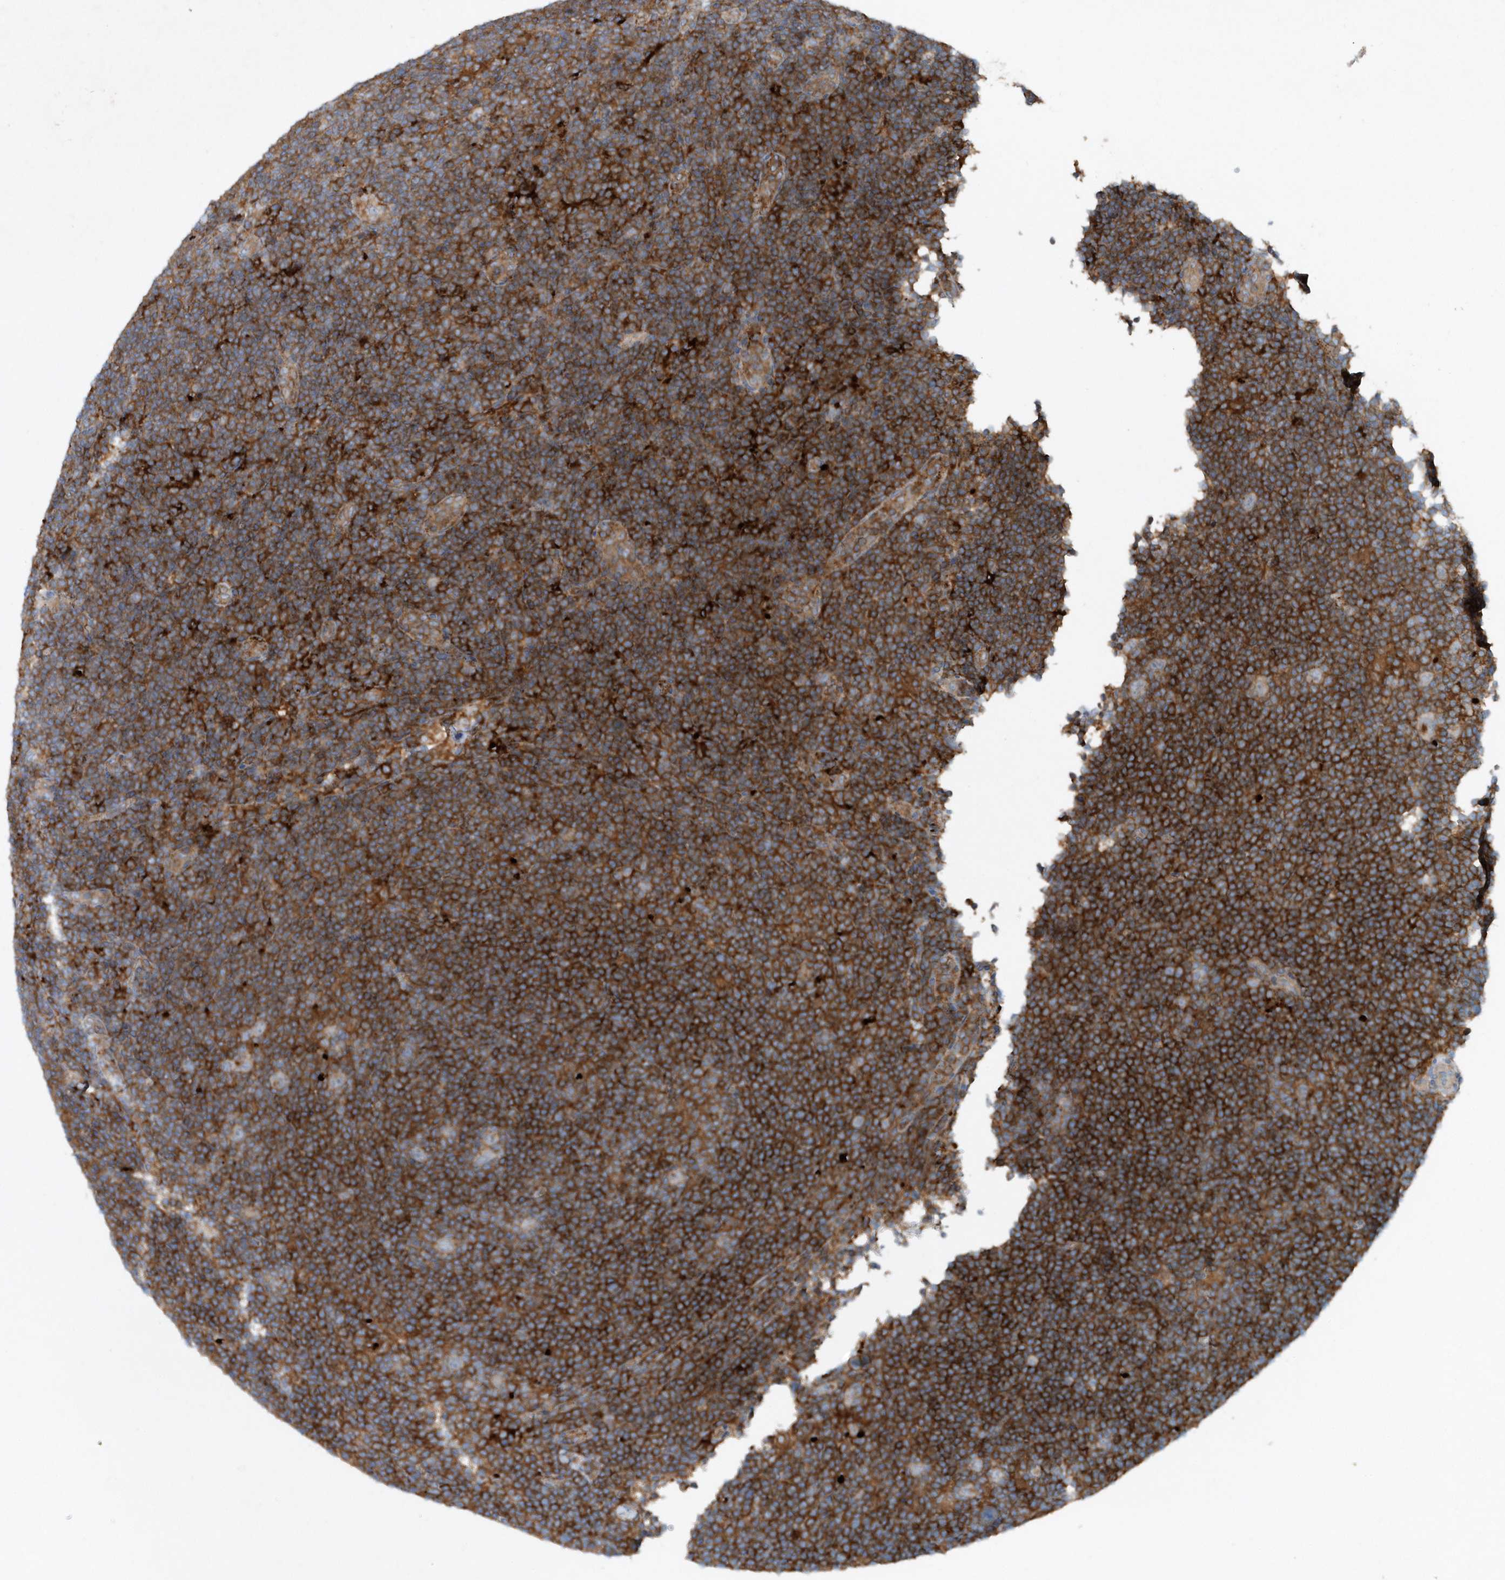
{"staining": {"intensity": "negative", "quantity": "none", "location": "none"}, "tissue": "lymphoma", "cell_type": "Tumor cells", "image_type": "cancer", "snomed": [{"axis": "morphology", "description": "Hodgkin's disease, NOS"}, {"axis": "topography", "description": "Lymph node"}], "caption": "The immunohistochemistry histopathology image has no significant expression in tumor cells of Hodgkin's disease tissue.", "gene": "P2RY10", "patient": {"sex": "female", "age": 57}}